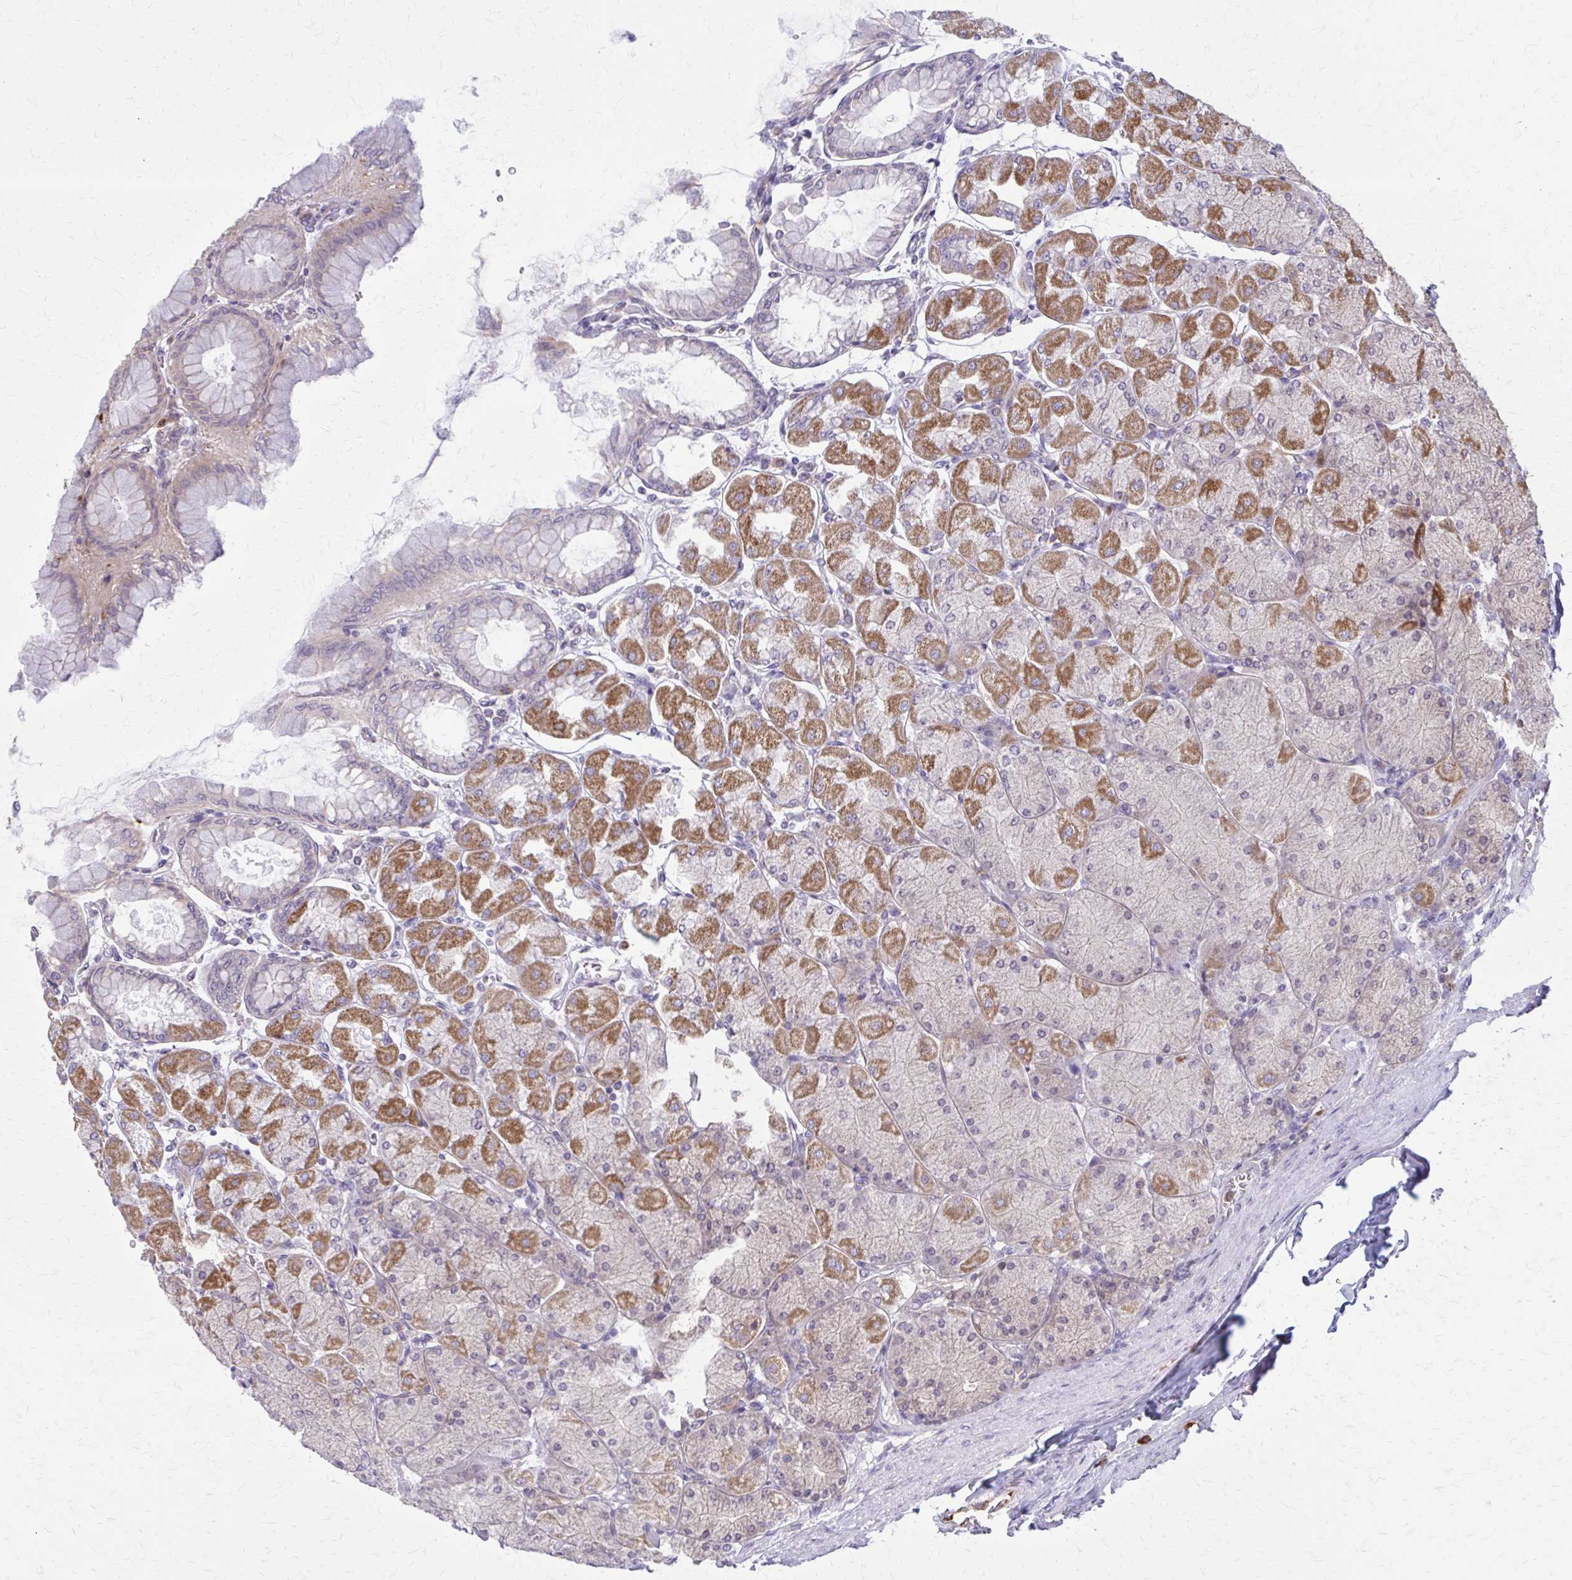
{"staining": {"intensity": "strong", "quantity": "25%-75%", "location": "cytoplasmic/membranous"}, "tissue": "stomach", "cell_type": "Glandular cells", "image_type": "normal", "snomed": [{"axis": "morphology", "description": "Normal tissue, NOS"}, {"axis": "topography", "description": "Stomach, upper"}], "caption": "A high-resolution histopathology image shows immunohistochemistry staining of unremarkable stomach, which shows strong cytoplasmic/membranous expression in about 25%-75% of glandular cells.", "gene": "NRBF2", "patient": {"sex": "female", "age": 56}}